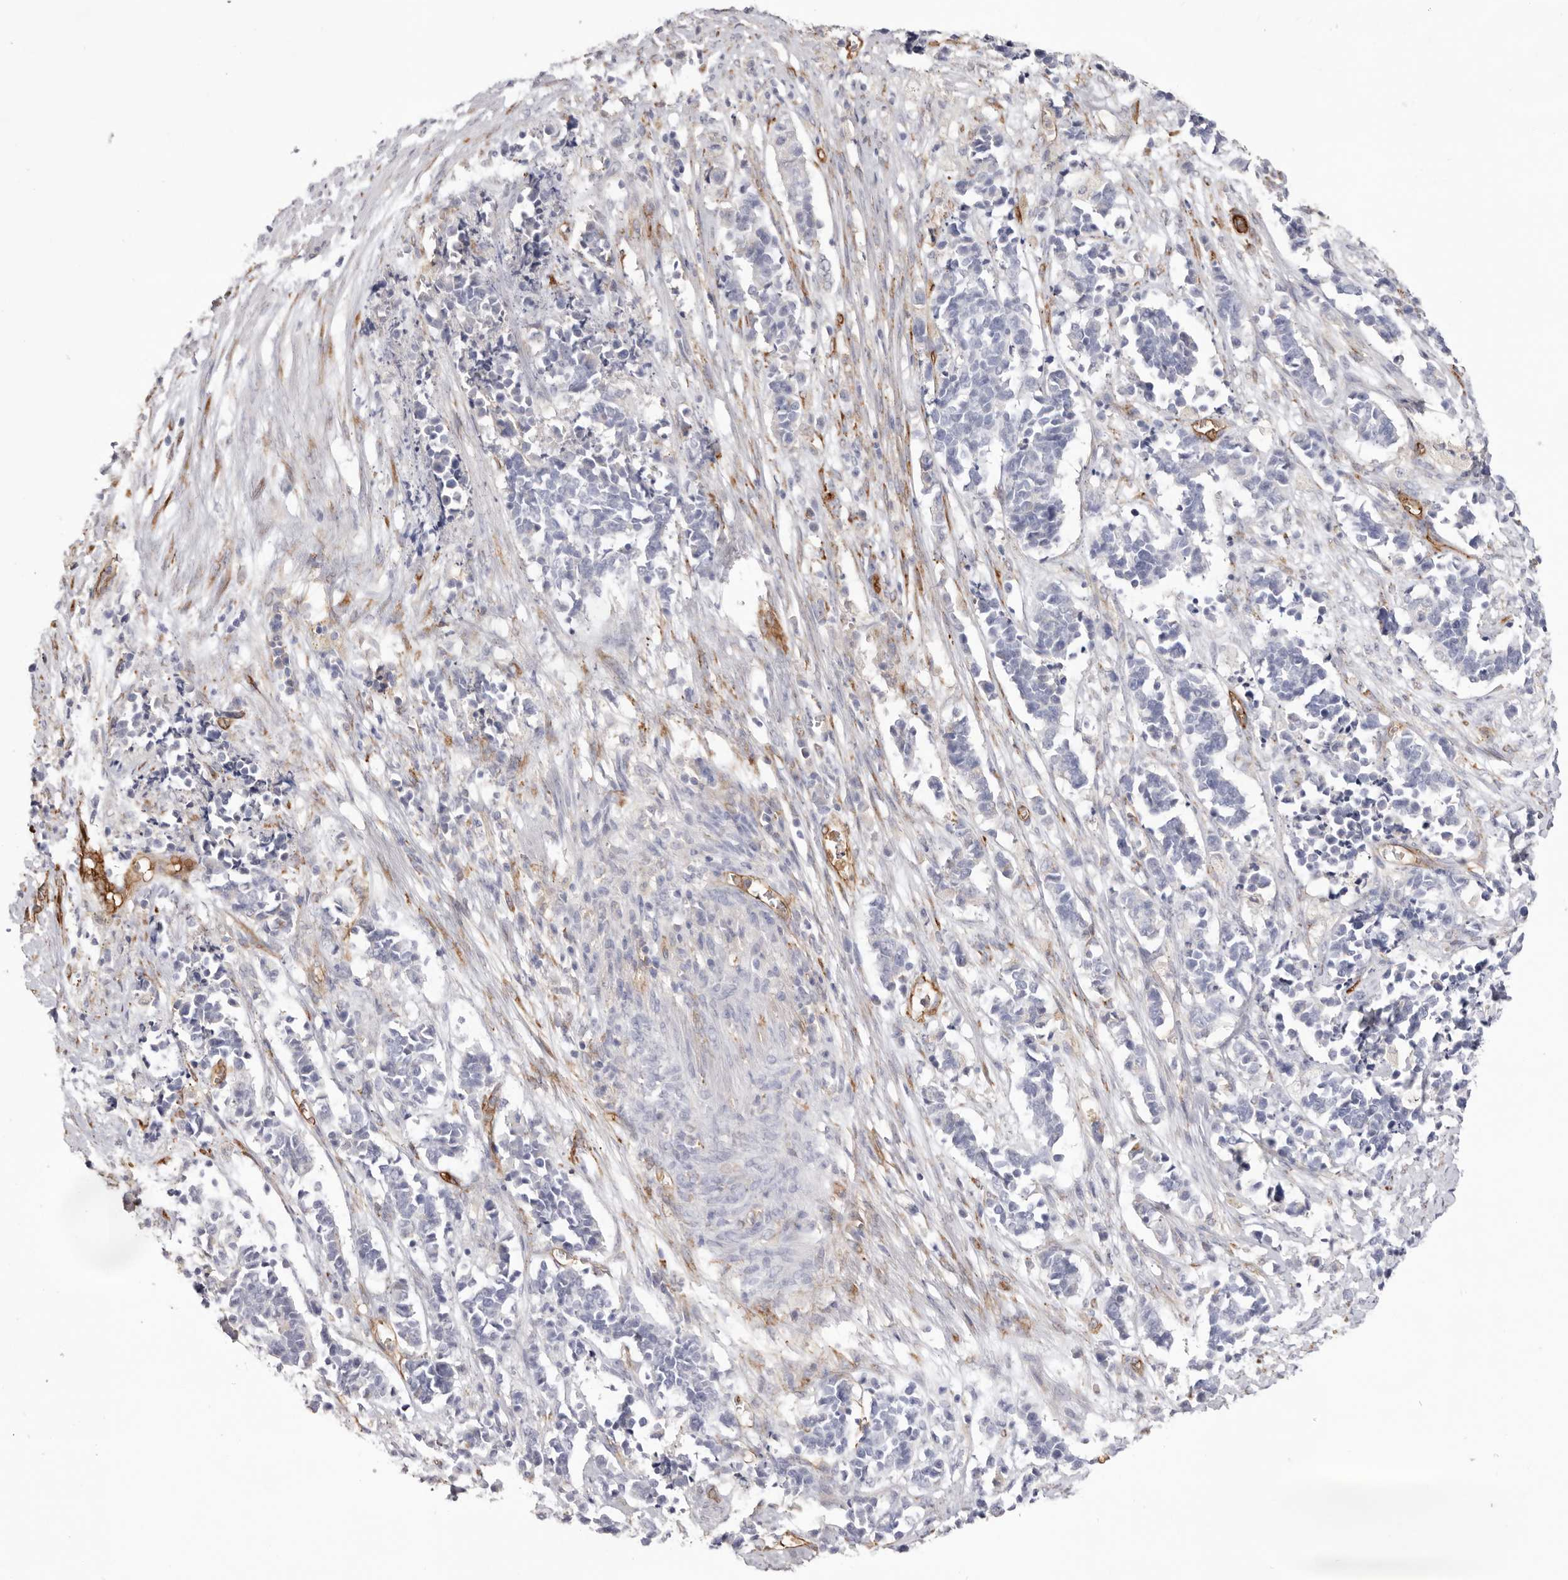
{"staining": {"intensity": "negative", "quantity": "none", "location": "none"}, "tissue": "cervical cancer", "cell_type": "Tumor cells", "image_type": "cancer", "snomed": [{"axis": "morphology", "description": "Normal tissue, NOS"}, {"axis": "morphology", "description": "Squamous cell carcinoma, NOS"}, {"axis": "topography", "description": "Cervix"}], "caption": "Immunohistochemical staining of human cervical cancer (squamous cell carcinoma) displays no significant positivity in tumor cells.", "gene": "LRRC66", "patient": {"sex": "female", "age": 35}}